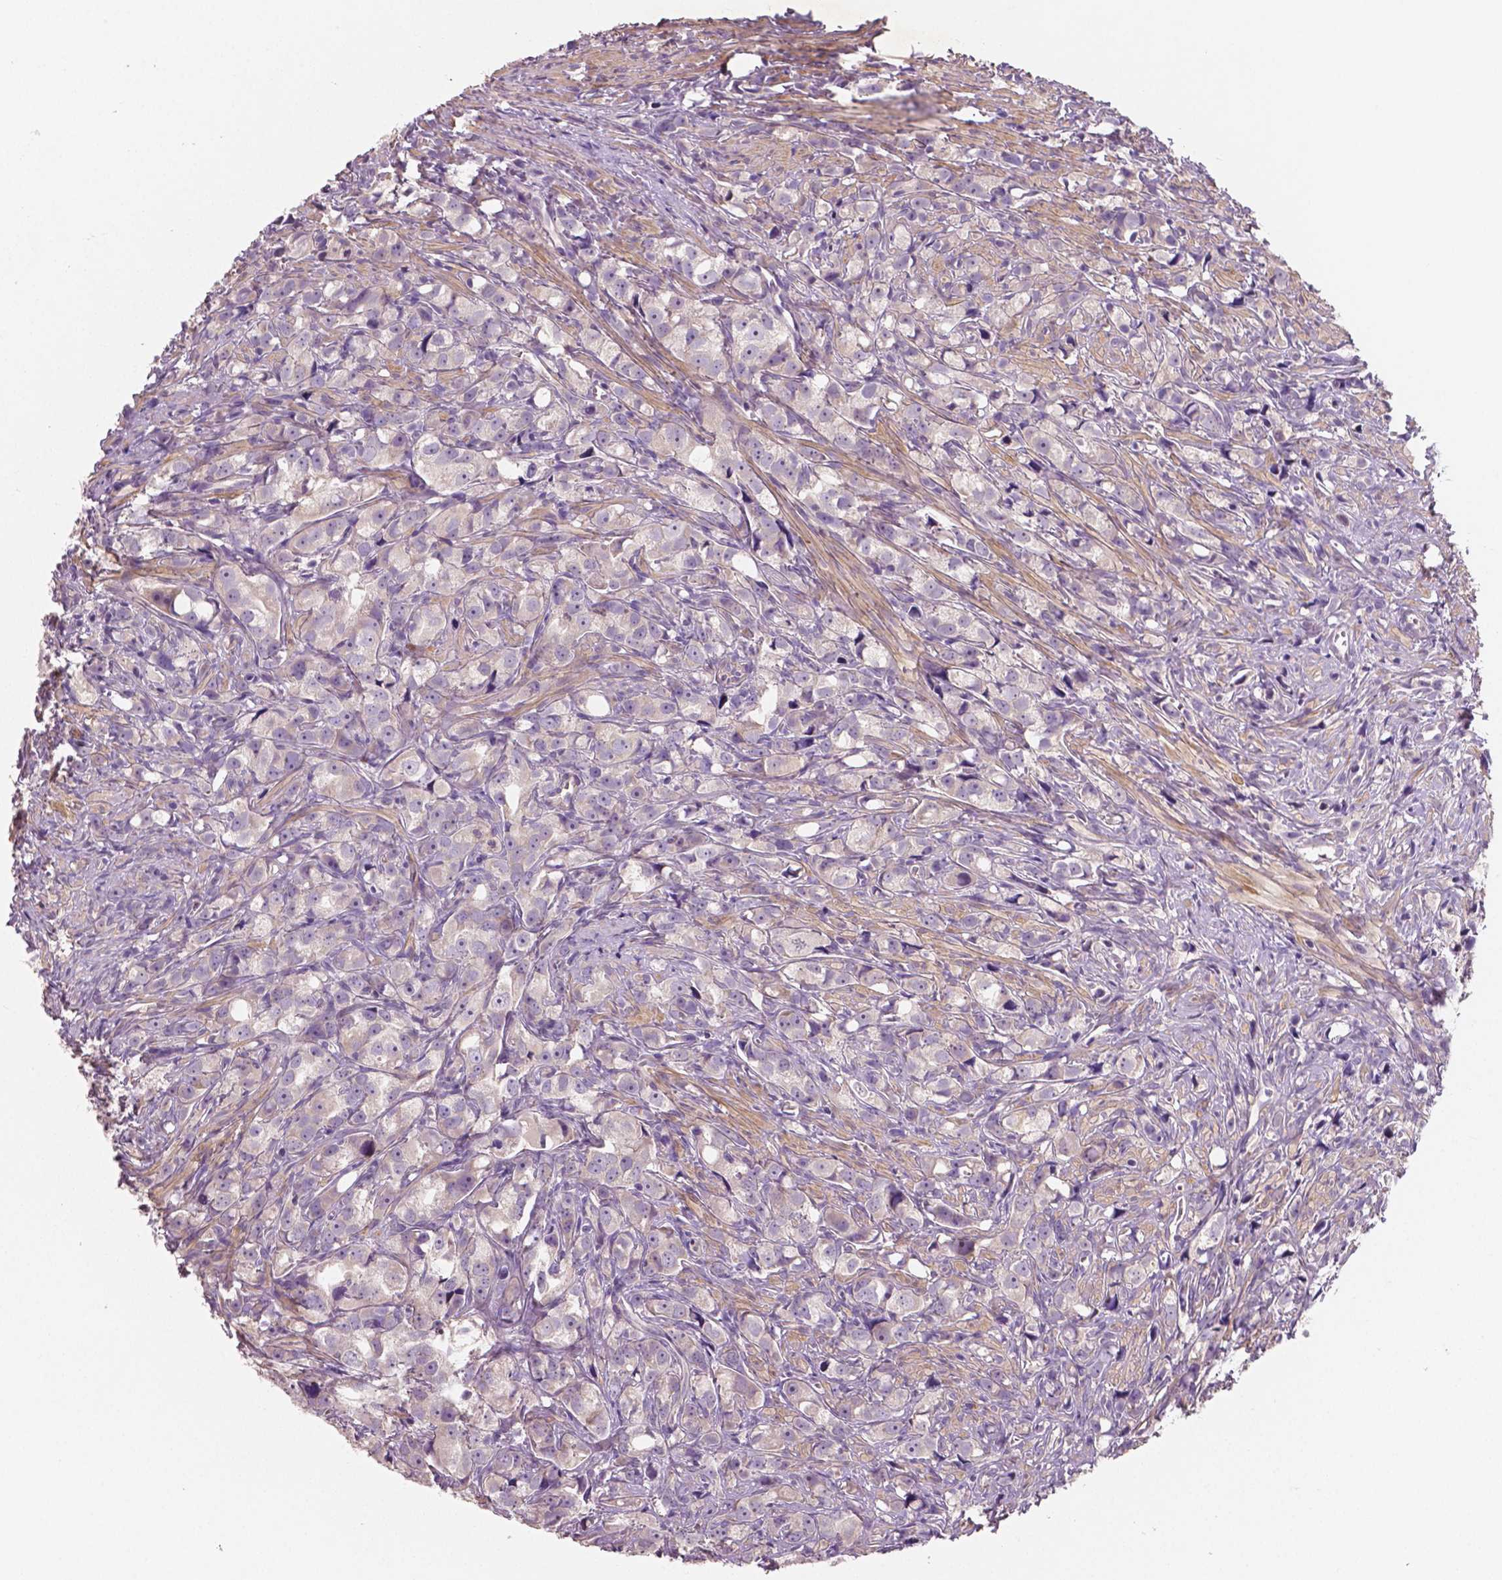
{"staining": {"intensity": "negative", "quantity": "none", "location": "none"}, "tissue": "prostate cancer", "cell_type": "Tumor cells", "image_type": "cancer", "snomed": [{"axis": "morphology", "description": "Adenocarcinoma, High grade"}, {"axis": "topography", "description": "Prostate"}], "caption": "The image displays no staining of tumor cells in adenocarcinoma (high-grade) (prostate).", "gene": "LSM14B", "patient": {"sex": "male", "age": 75}}